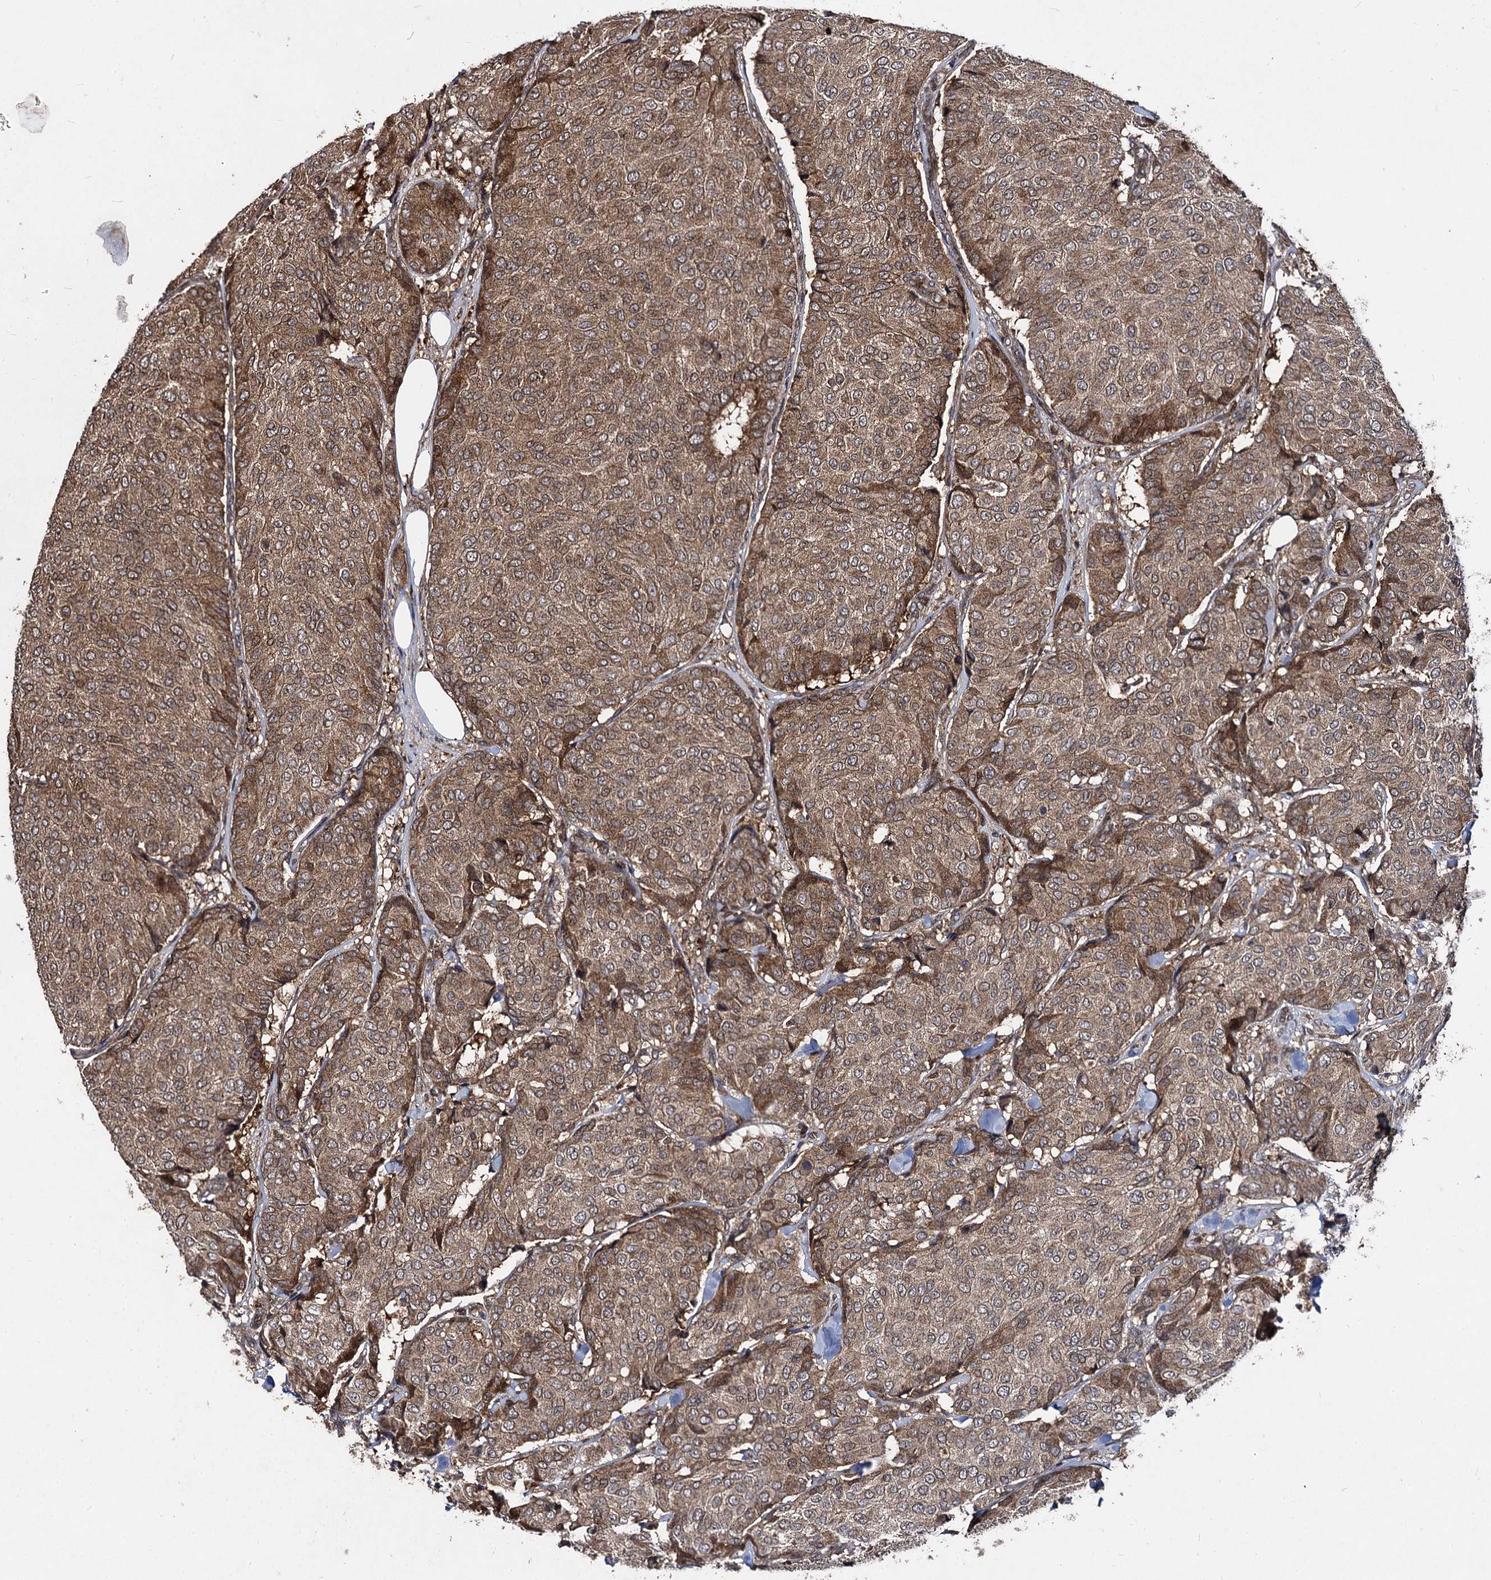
{"staining": {"intensity": "moderate", "quantity": ">75%", "location": "cytoplasmic/membranous"}, "tissue": "breast cancer", "cell_type": "Tumor cells", "image_type": "cancer", "snomed": [{"axis": "morphology", "description": "Duct carcinoma"}, {"axis": "topography", "description": "Breast"}], "caption": "Breast intraductal carcinoma stained for a protein shows moderate cytoplasmic/membranous positivity in tumor cells. (DAB = brown stain, brightfield microscopy at high magnification).", "gene": "BCL2L2", "patient": {"sex": "female", "age": 75}}